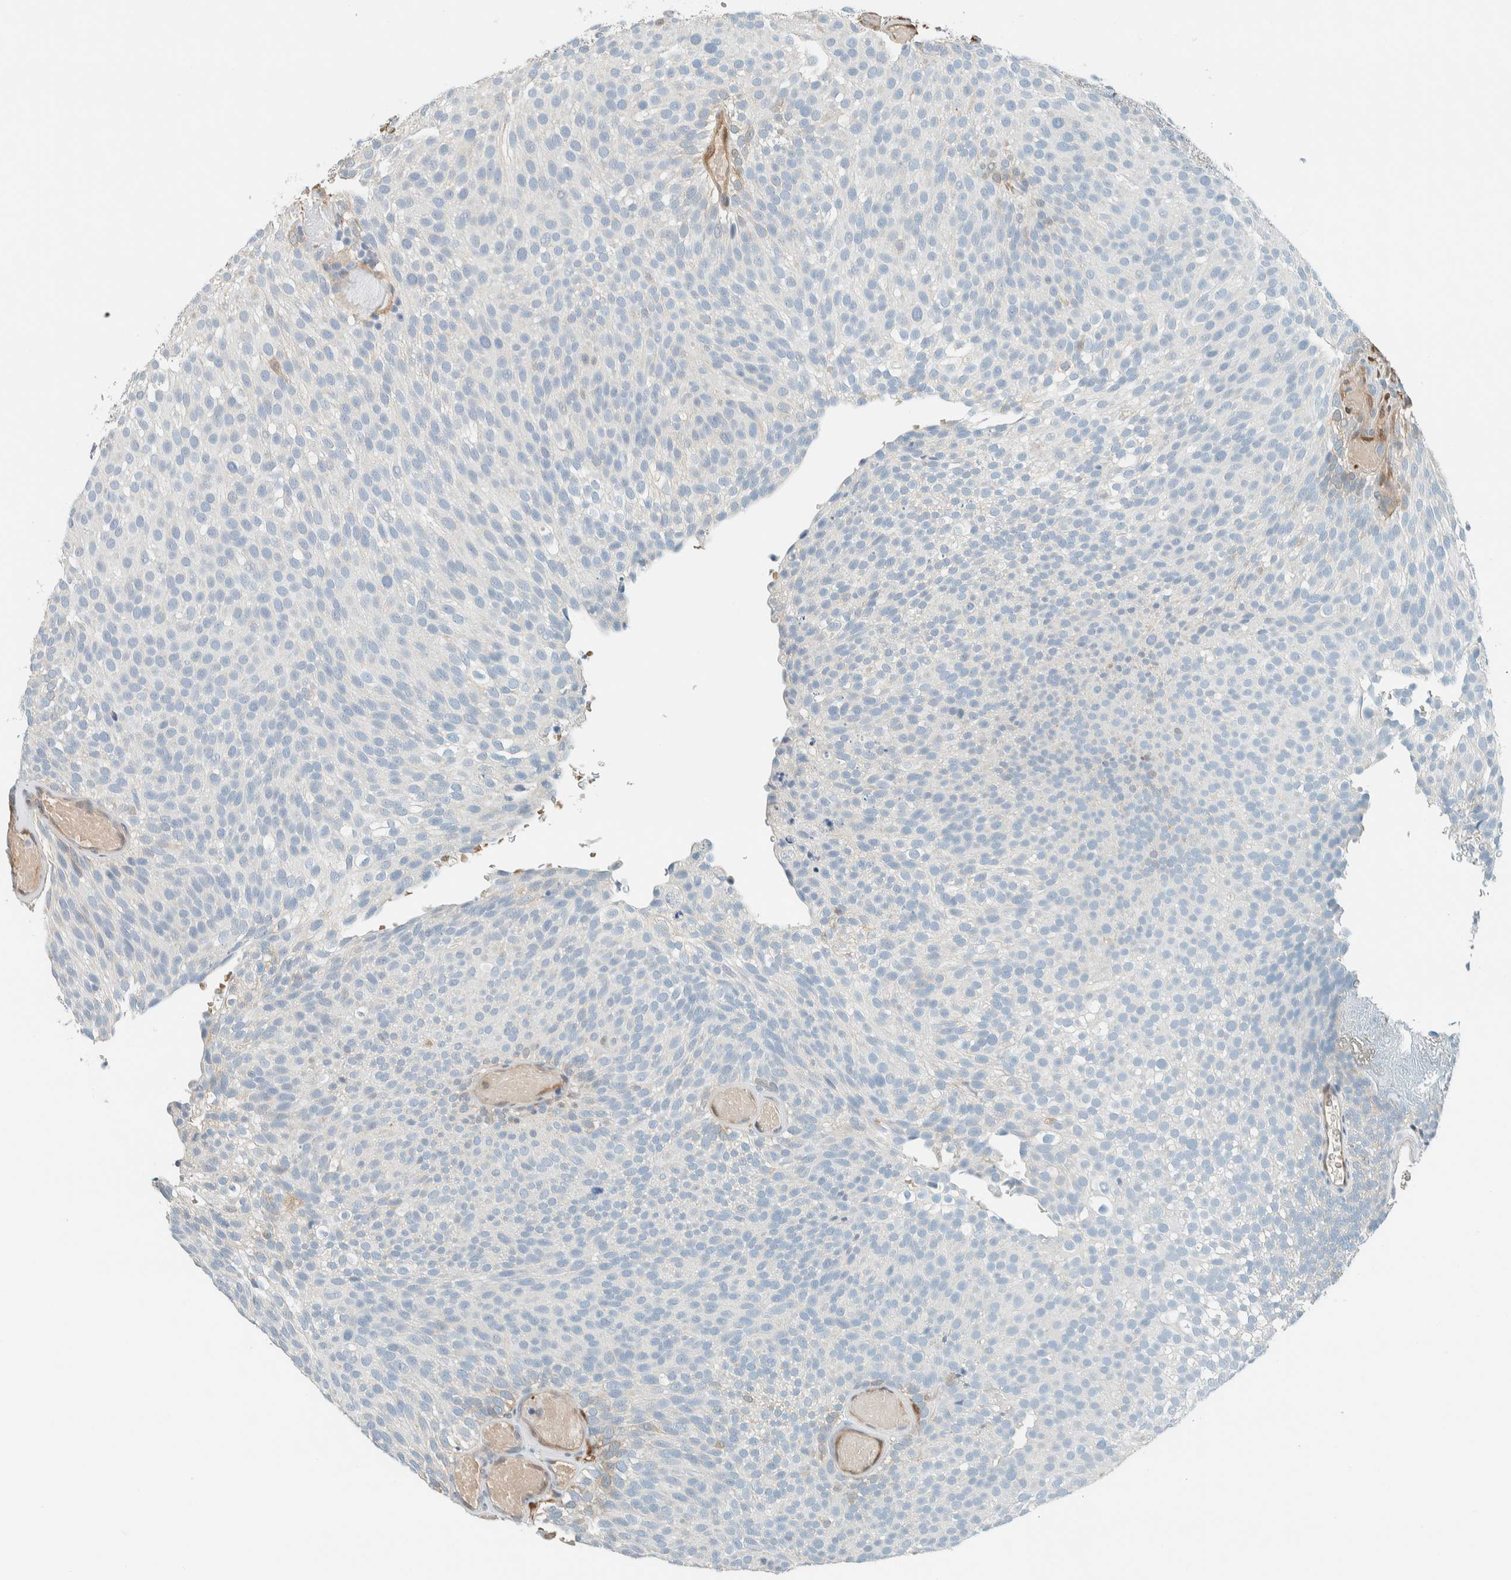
{"staining": {"intensity": "negative", "quantity": "none", "location": "none"}, "tissue": "urothelial cancer", "cell_type": "Tumor cells", "image_type": "cancer", "snomed": [{"axis": "morphology", "description": "Urothelial carcinoma, Low grade"}, {"axis": "topography", "description": "Urinary bladder"}], "caption": "Immunohistochemical staining of urothelial cancer displays no significant positivity in tumor cells. (DAB (3,3'-diaminobenzidine) IHC with hematoxylin counter stain).", "gene": "NXN", "patient": {"sex": "male", "age": 78}}